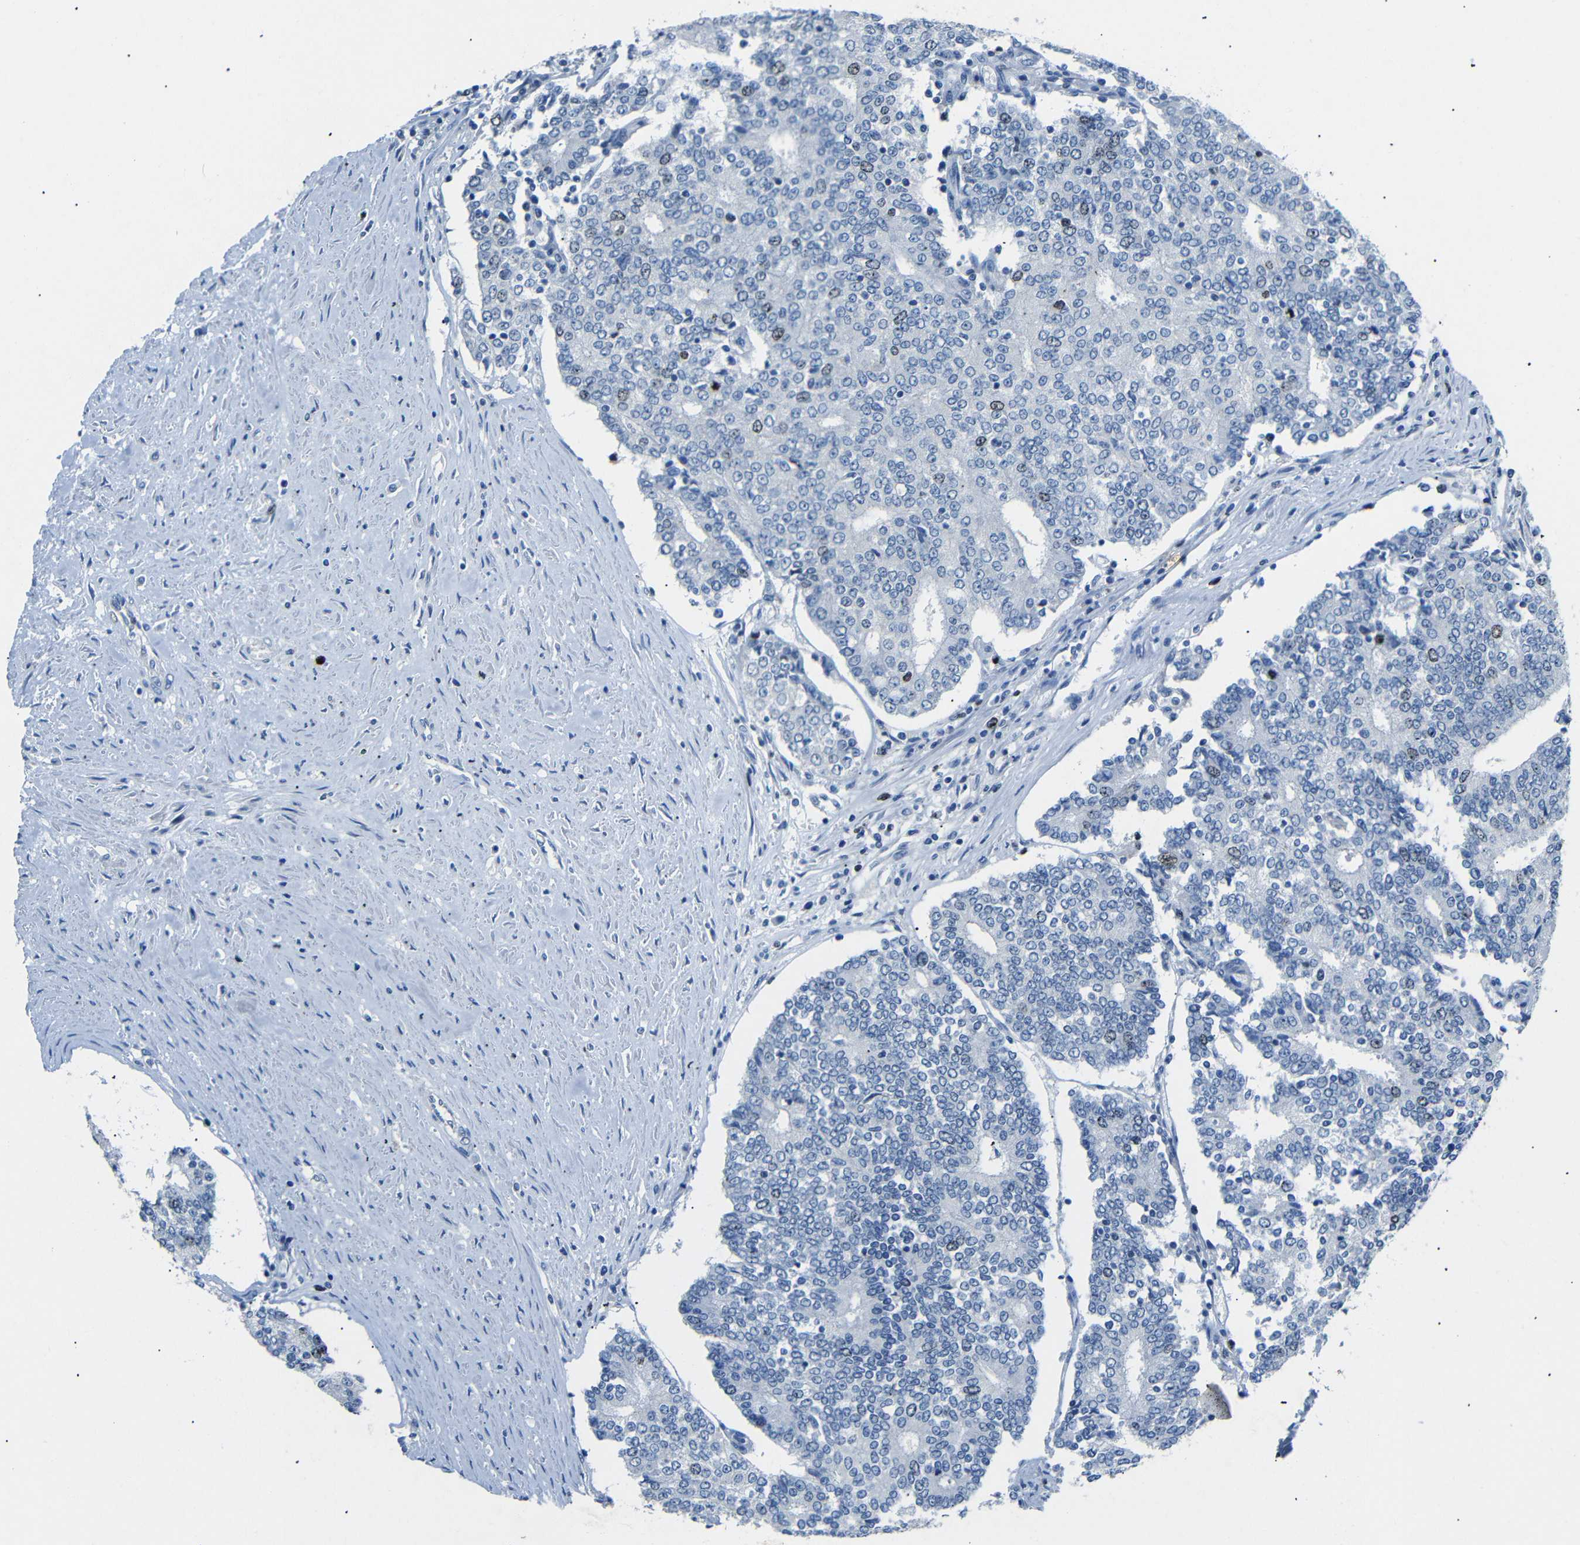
{"staining": {"intensity": "weak", "quantity": "<25%", "location": "nuclear"}, "tissue": "prostate cancer", "cell_type": "Tumor cells", "image_type": "cancer", "snomed": [{"axis": "morphology", "description": "Normal tissue, NOS"}, {"axis": "morphology", "description": "Adenocarcinoma, High grade"}, {"axis": "topography", "description": "Prostate"}, {"axis": "topography", "description": "Seminal veicle"}], "caption": "Micrograph shows no protein positivity in tumor cells of prostate high-grade adenocarcinoma tissue.", "gene": "INCENP", "patient": {"sex": "male", "age": 55}}